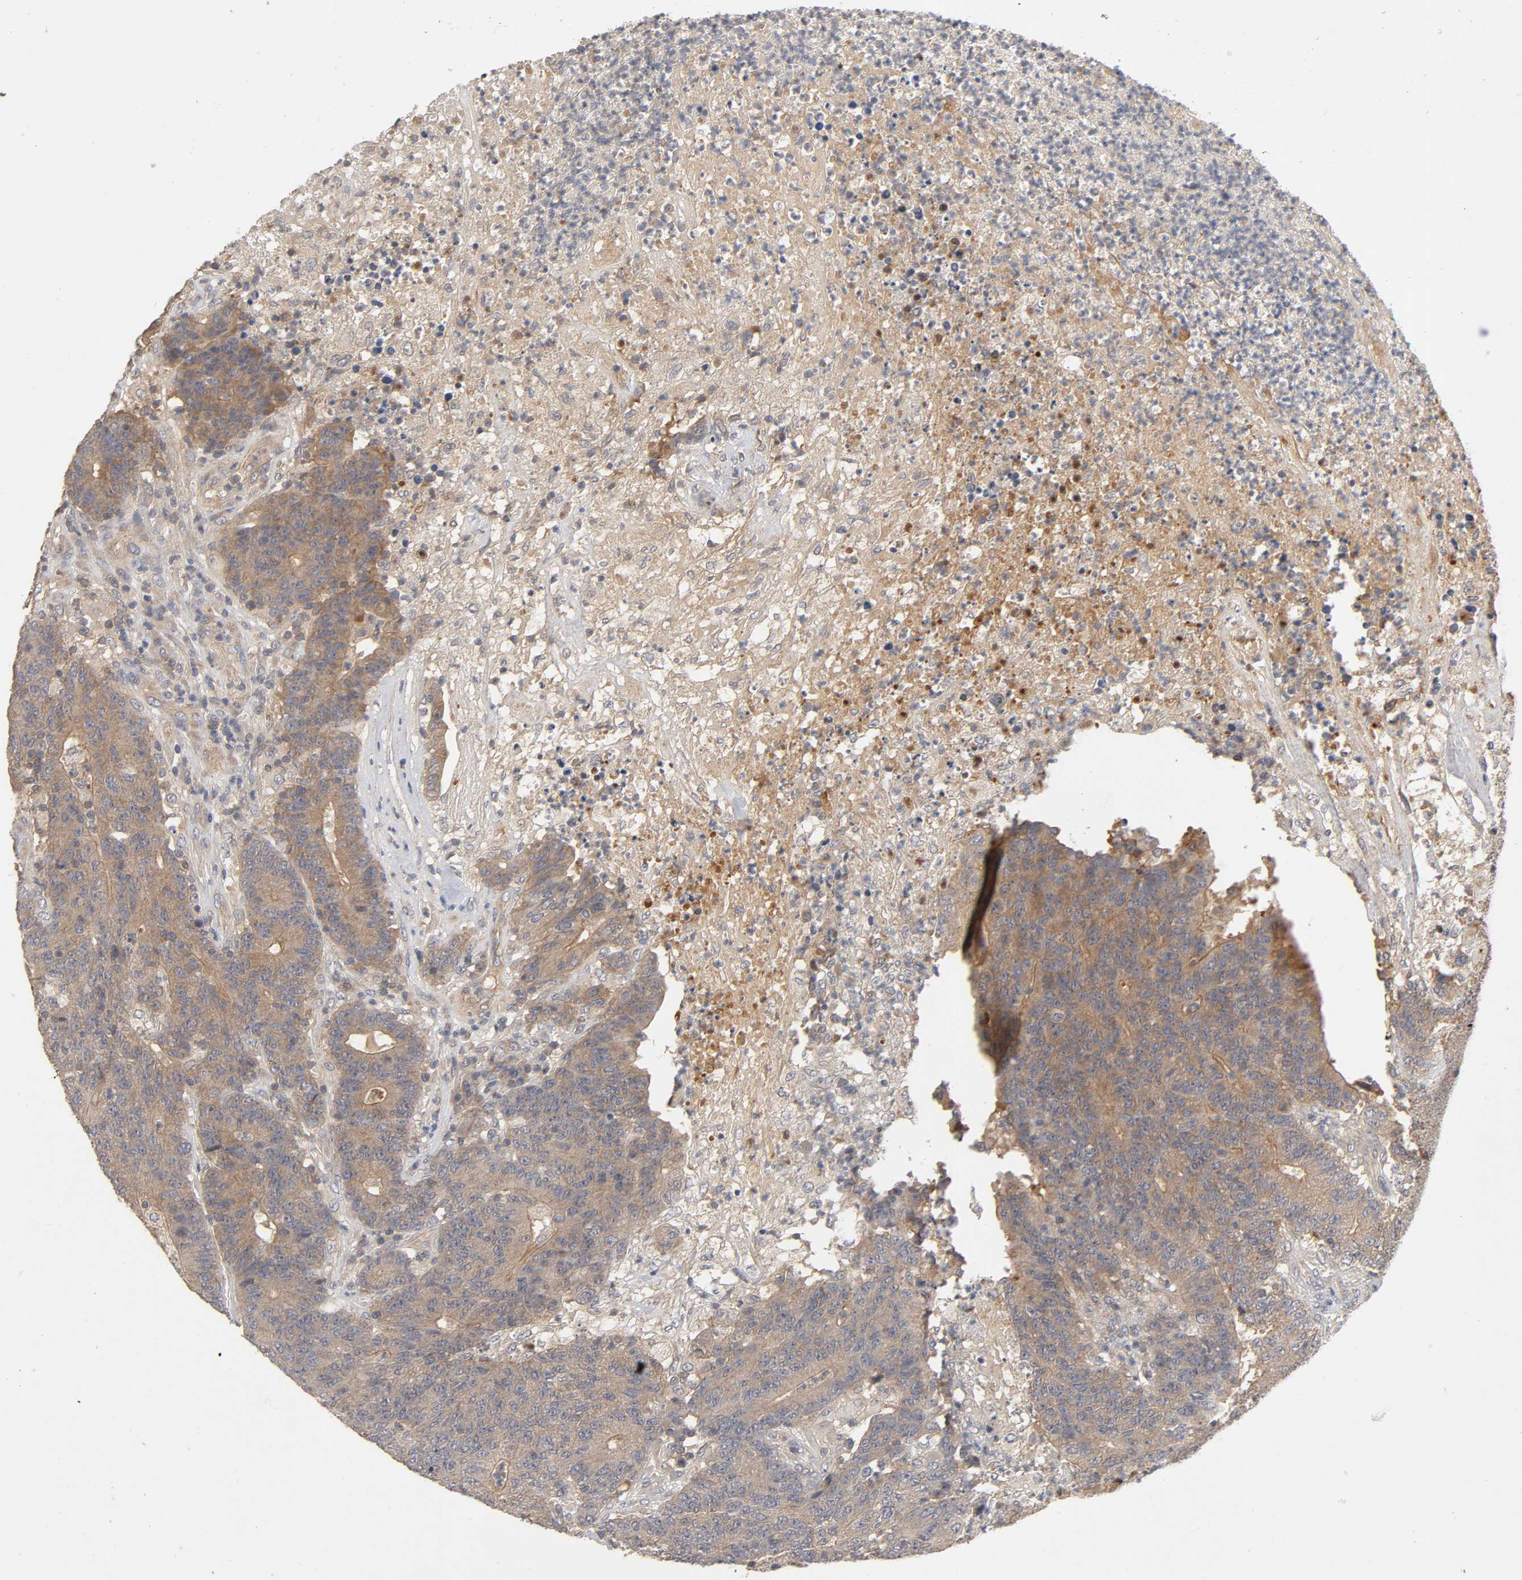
{"staining": {"intensity": "moderate", "quantity": ">75%", "location": "cytoplasmic/membranous"}, "tissue": "colorectal cancer", "cell_type": "Tumor cells", "image_type": "cancer", "snomed": [{"axis": "morphology", "description": "Normal tissue, NOS"}, {"axis": "morphology", "description": "Adenocarcinoma, NOS"}, {"axis": "topography", "description": "Colon"}], "caption": "Moderate cytoplasmic/membranous staining is seen in approximately >75% of tumor cells in colorectal cancer. (DAB (3,3'-diaminobenzidine) IHC, brown staining for protein, blue staining for nuclei).", "gene": "CPB2", "patient": {"sex": "female", "age": 75}}